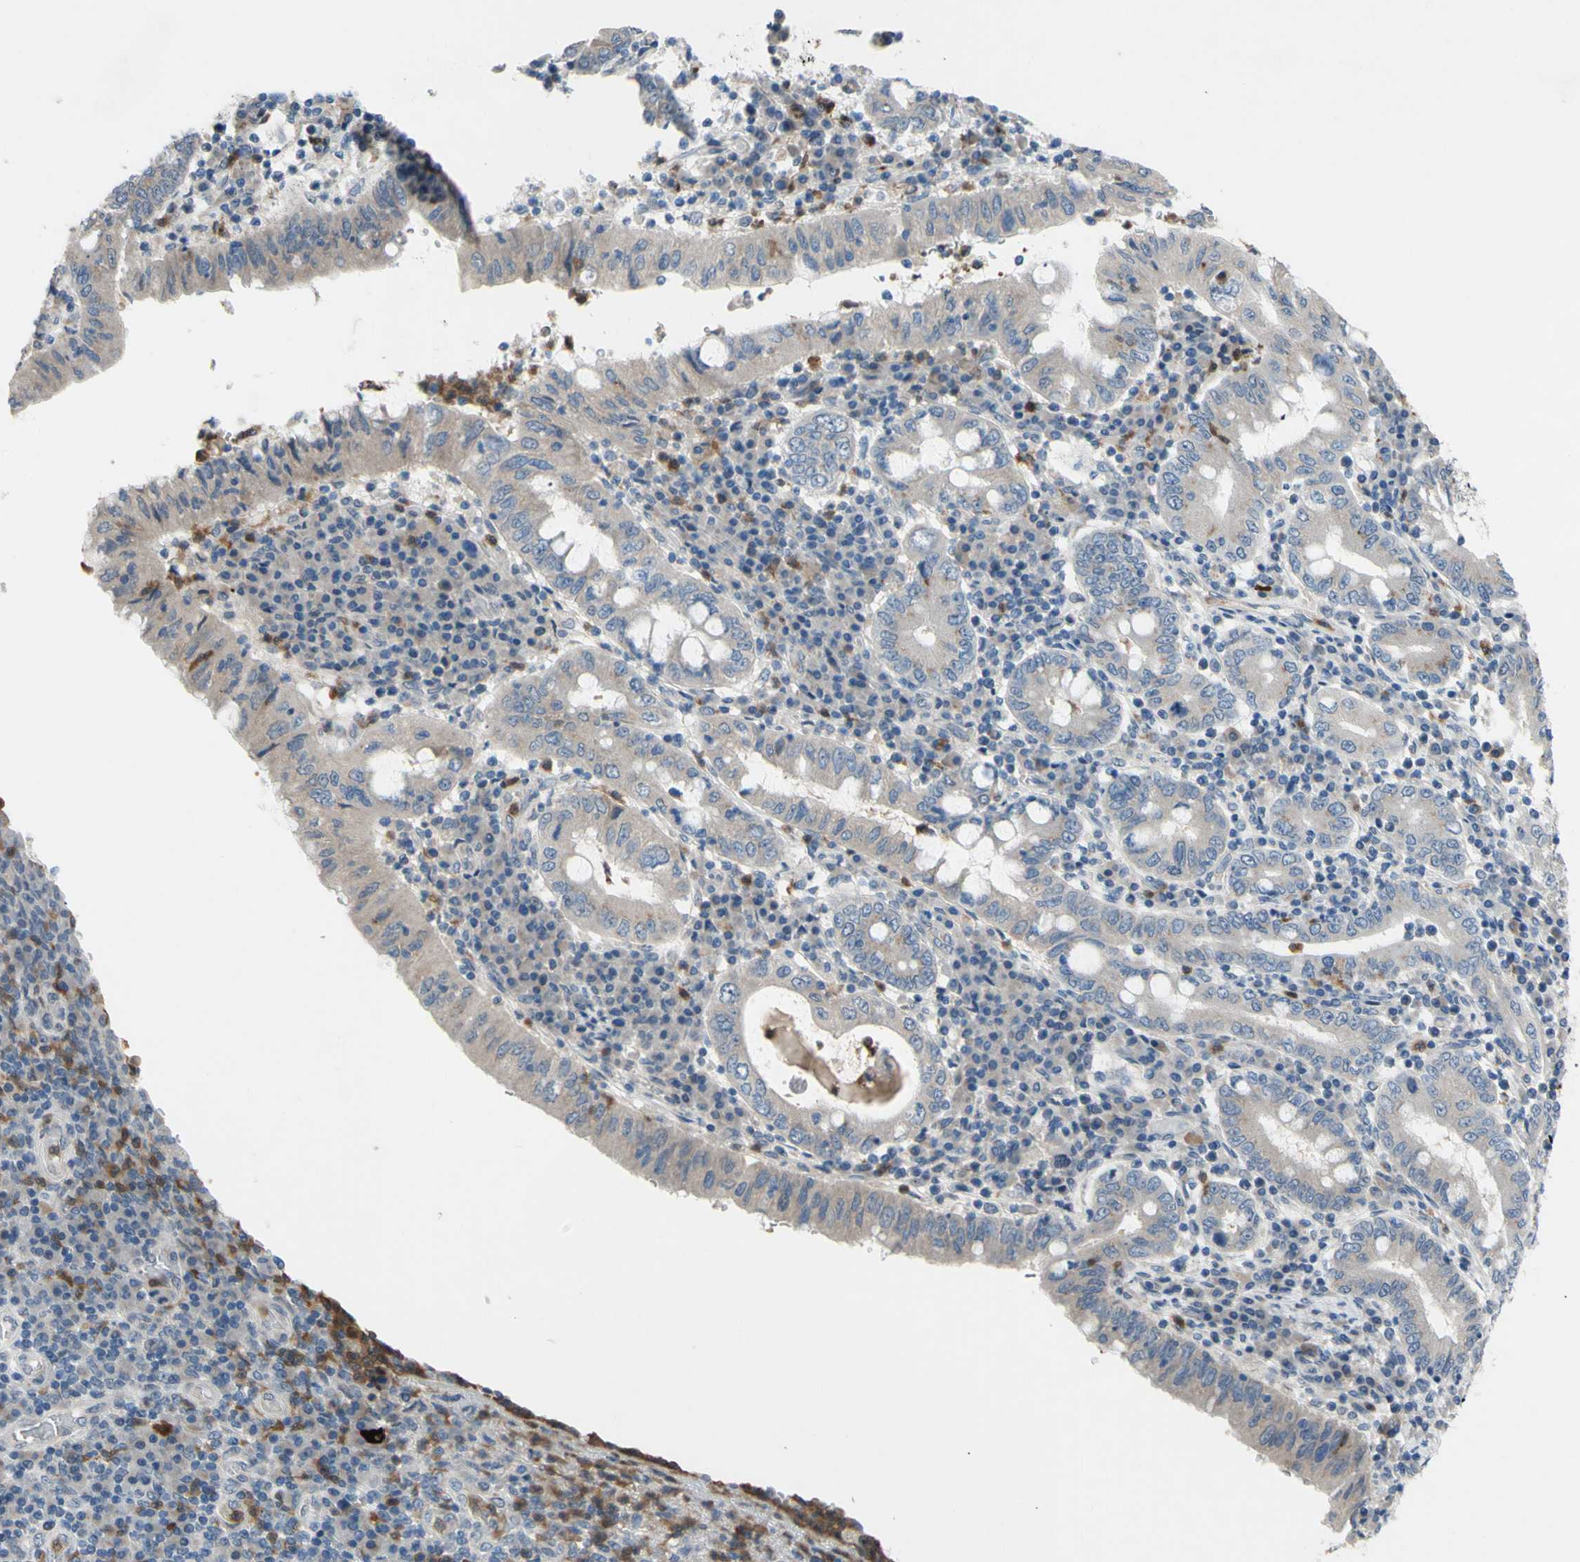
{"staining": {"intensity": "moderate", "quantity": ">75%", "location": "cytoplasmic/membranous"}, "tissue": "stomach cancer", "cell_type": "Tumor cells", "image_type": "cancer", "snomed": [{"axis": "morphology", "description": "Normal tissue, NOS"}, {"axis": "morphology", "description": "Adenocarcinoma, NOS"}, {"axis": "topography", "description": "Esophagus"}, {"axis": "topography", "description": "Stomach, upper"}, {"axis": "topography", "description": "Peripheral nerve tissue"}], "caption": "A brown stain shows moderate cytoplasmic/membranous expression of a protein in stomach cancer (adenocarcinoma) tumor cells.", "gene": "GRAMD2B", "patient": {"sex": "male", "age": 62}}